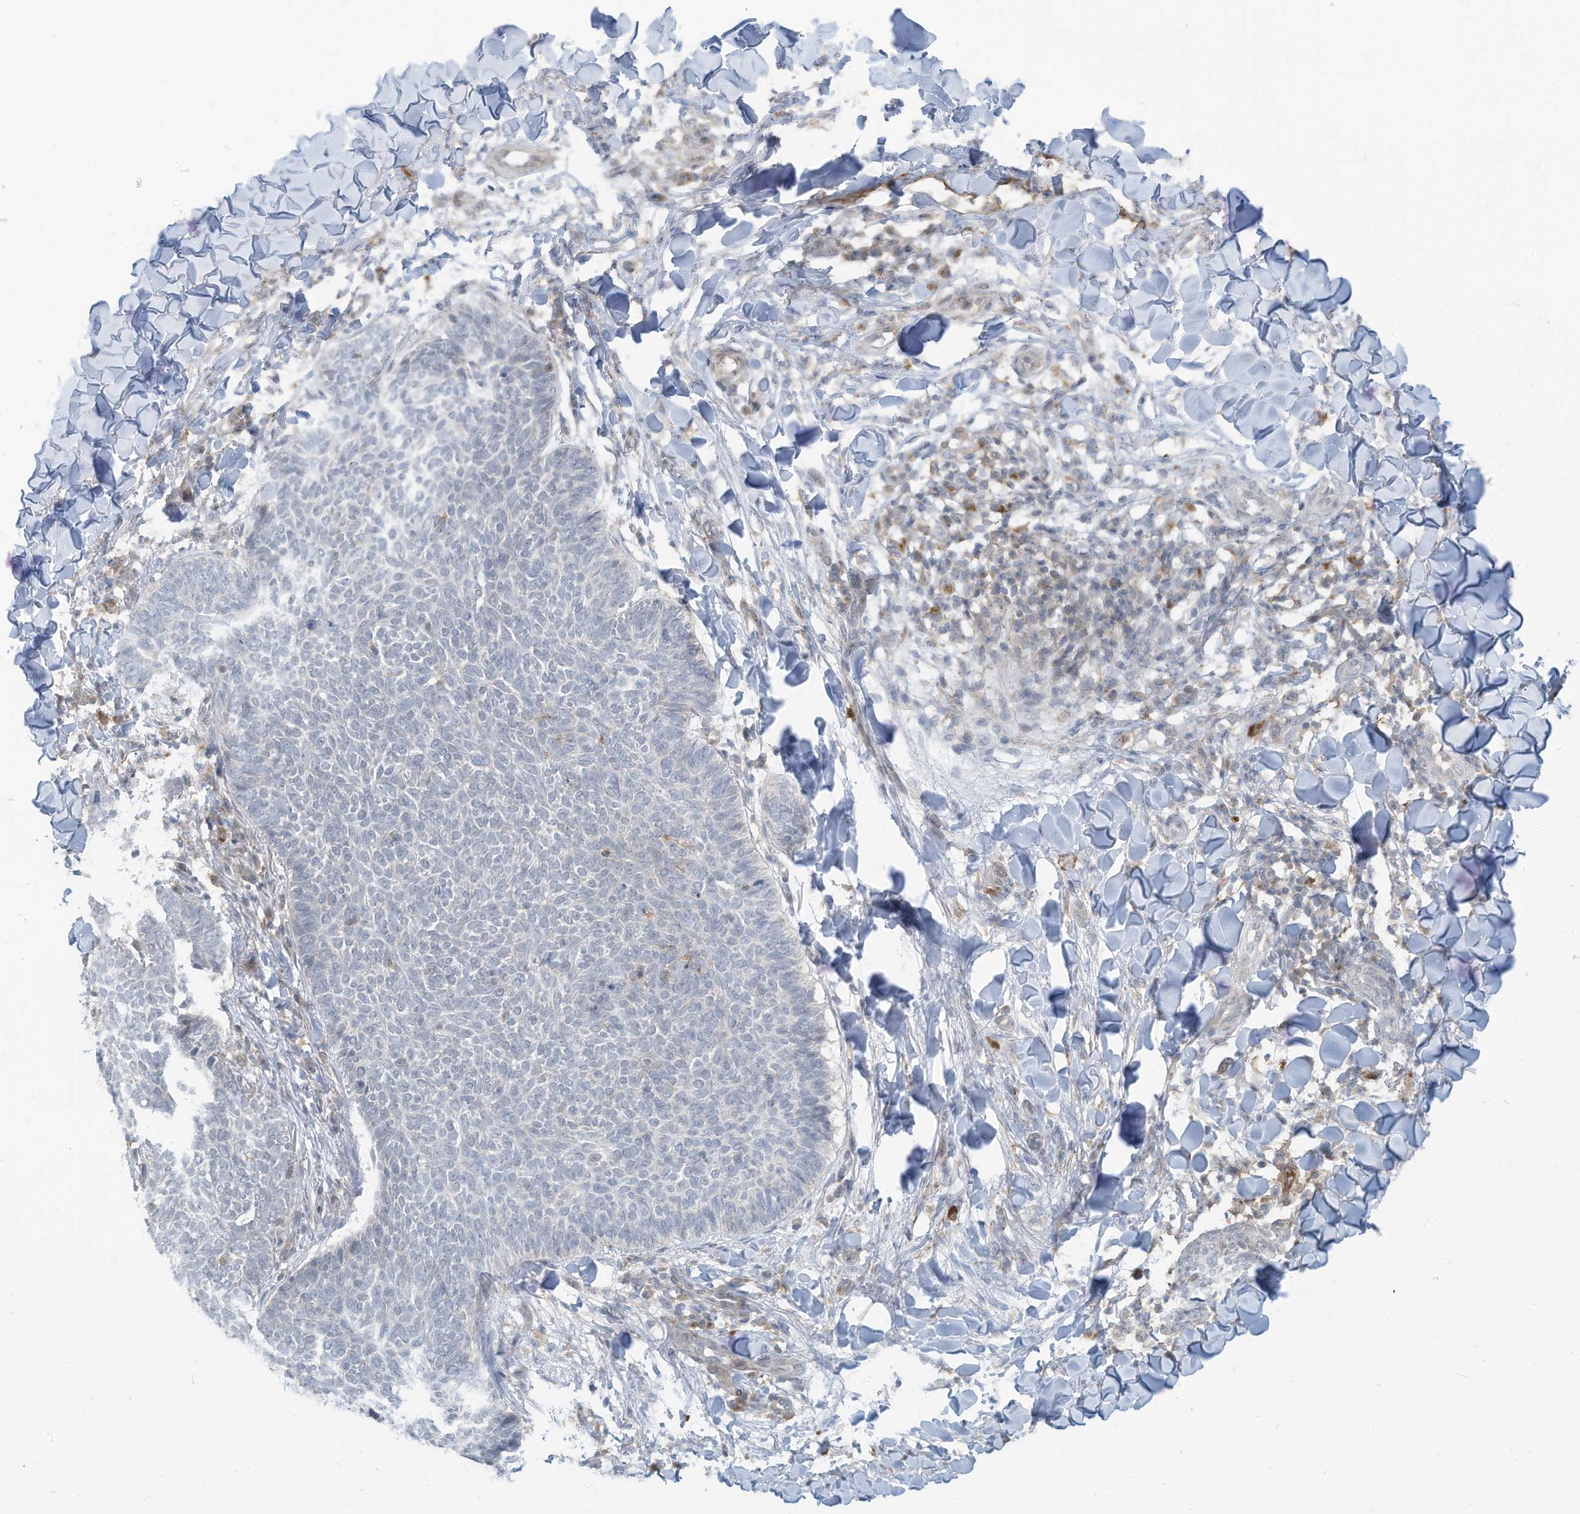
{"staining": {"intensity": "negative", "quantity": "none", "location": "none"}, "tissue": "skin cancer", "cell_type": "Tumor cells", "image_type": "cancer", "snomed": [{"axis": "morphology", "description": "Normal tissue, NOS"}, {"axis": "morphology", "description": "Basal cell carcinoma"}, {"axis": "topography", "description": "Skin"}], "caption": "This is an IHC image of human skin cancer. There is no staining in tumor cells.", "gene": "DZIP3", "patient": {"sex": "male", "age": 50}}